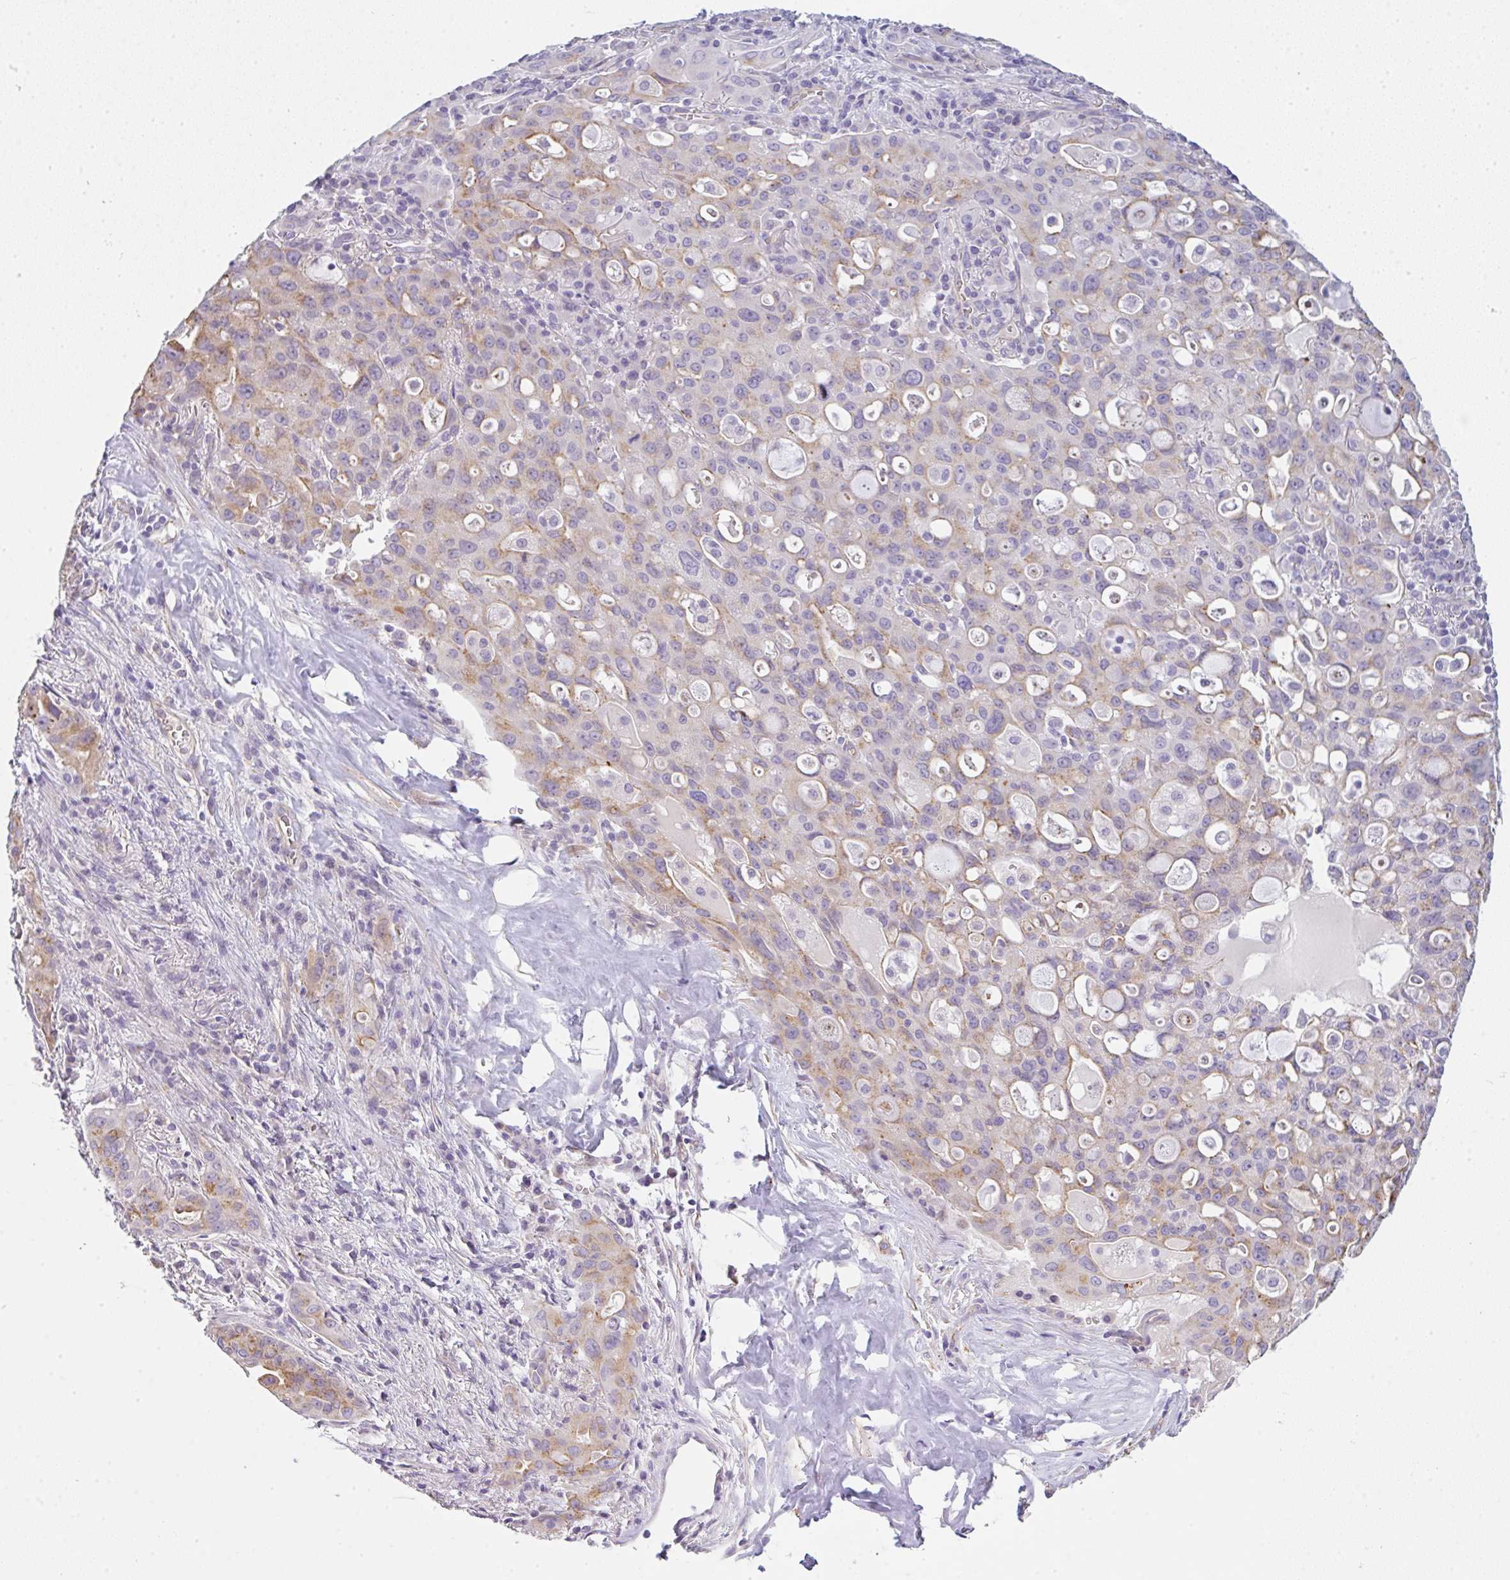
{"staining": {"intensity": "weak", "quantity": "25%-75%", "location": "cytoplasmic/membranous"}, "tissue": "lung cancer", "cell_type": "Tumor cells", "image_type": "cancer", "snomed": [{"axis": "morphology", "description": "Adenocarcinoma, NOS"}, {"axis": "topography", "description": "Lung"}], "caption": "The immunohistochemical stain highlights weak cytoplasmic/membranous positivity in tumor cells of lung adenocarcinoma tissue.", "gene": "LPAR4", "patient": {"sex": "female", "age": 44}}